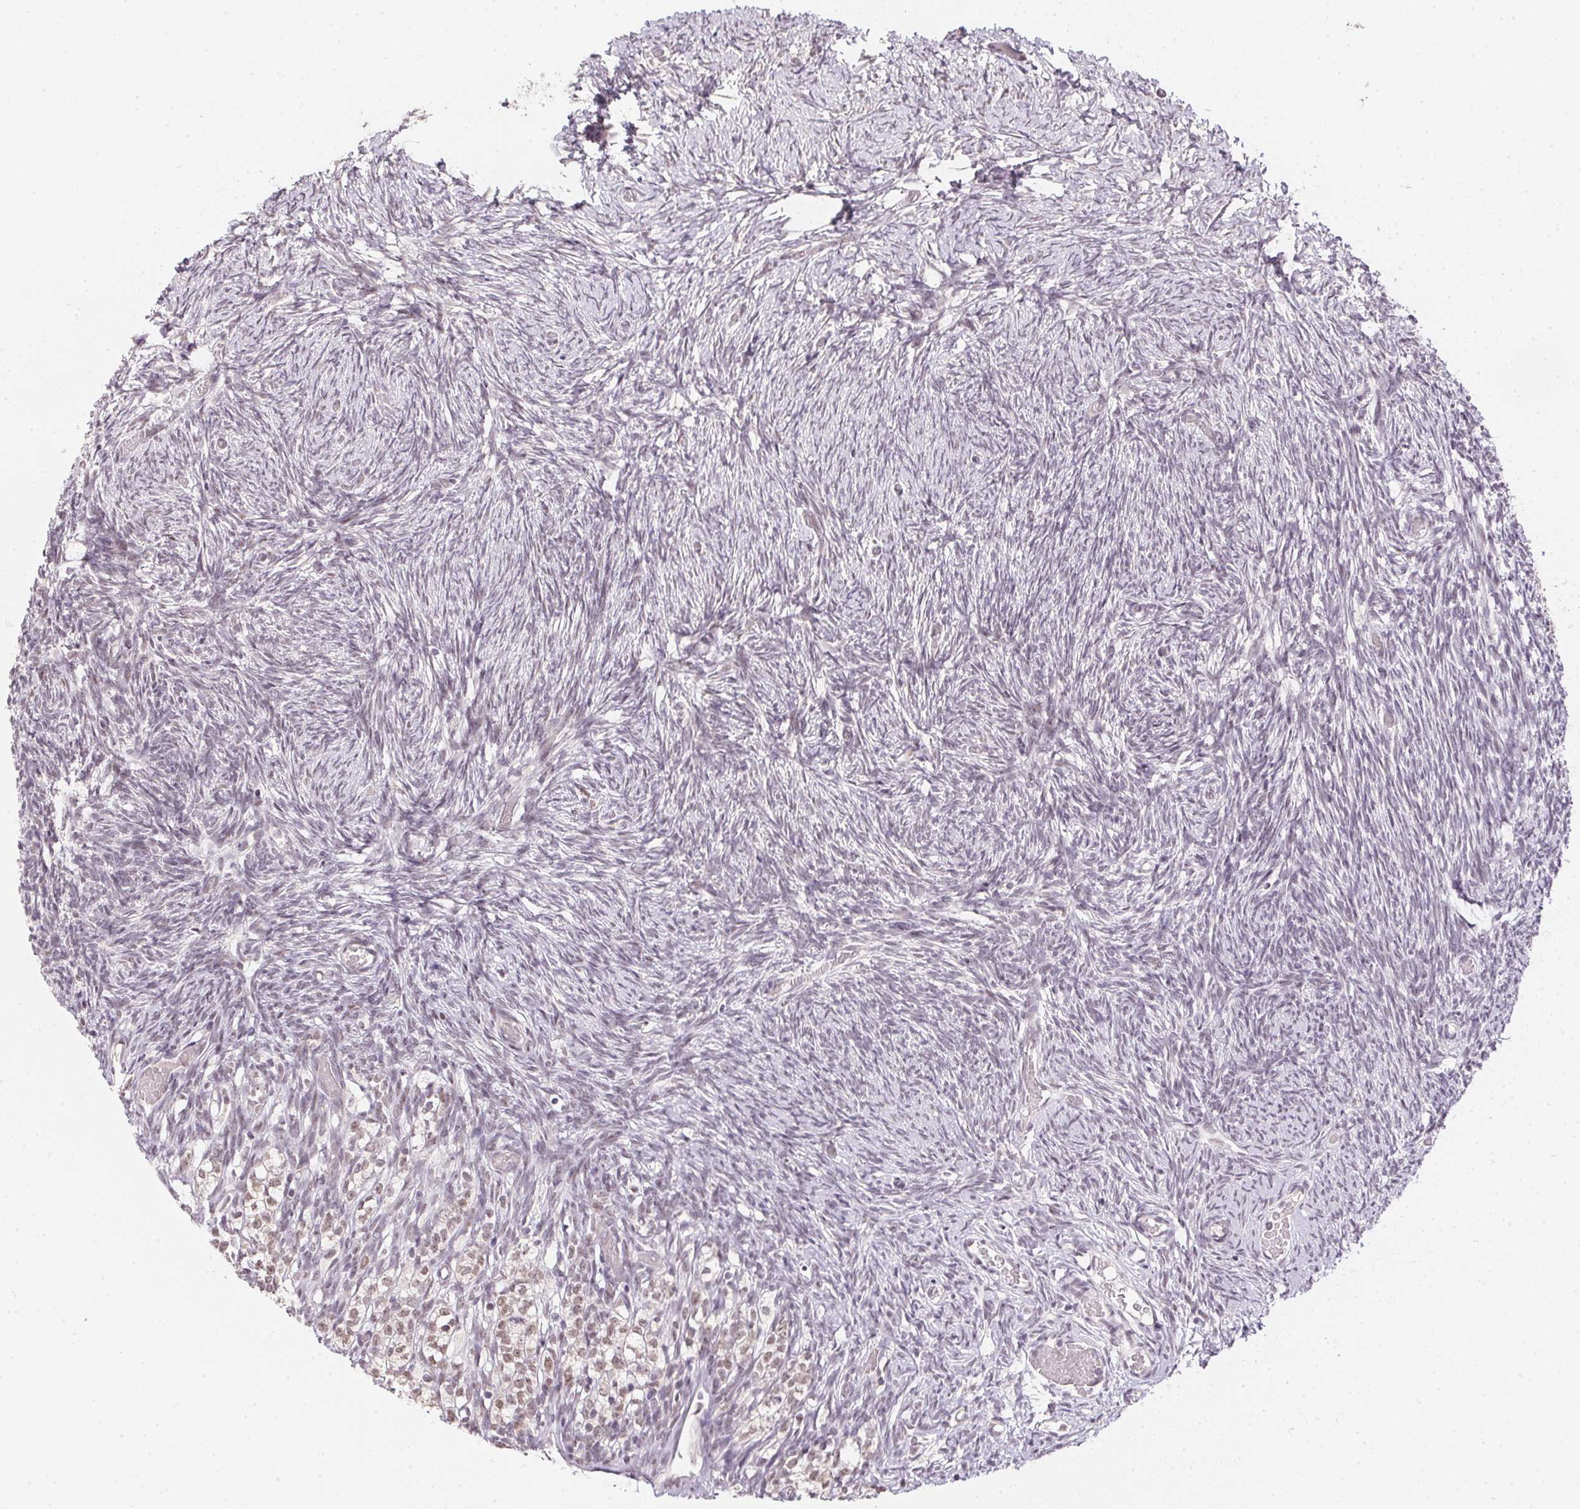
{"staining": {"intensity": "weak", "quantity": "<25%", "location": "nuclear"}, "tissue": "ovary", "cell_type": "Ovarian stroma cells", "image_type": "normal", "snomed": [{"axis": "morphology", "description": "Normal tissue, NOS"}, {"axis": "topography", "description": "Ovary"}], "caption": "High power microscopy photomicrograph of an immunohistochemistry photomicrograph of benign ovary, revealing no significant expression in ovarian stroma cells.", "gene": "KDM4D", "patient": {"sex": "female", "age": 39}}